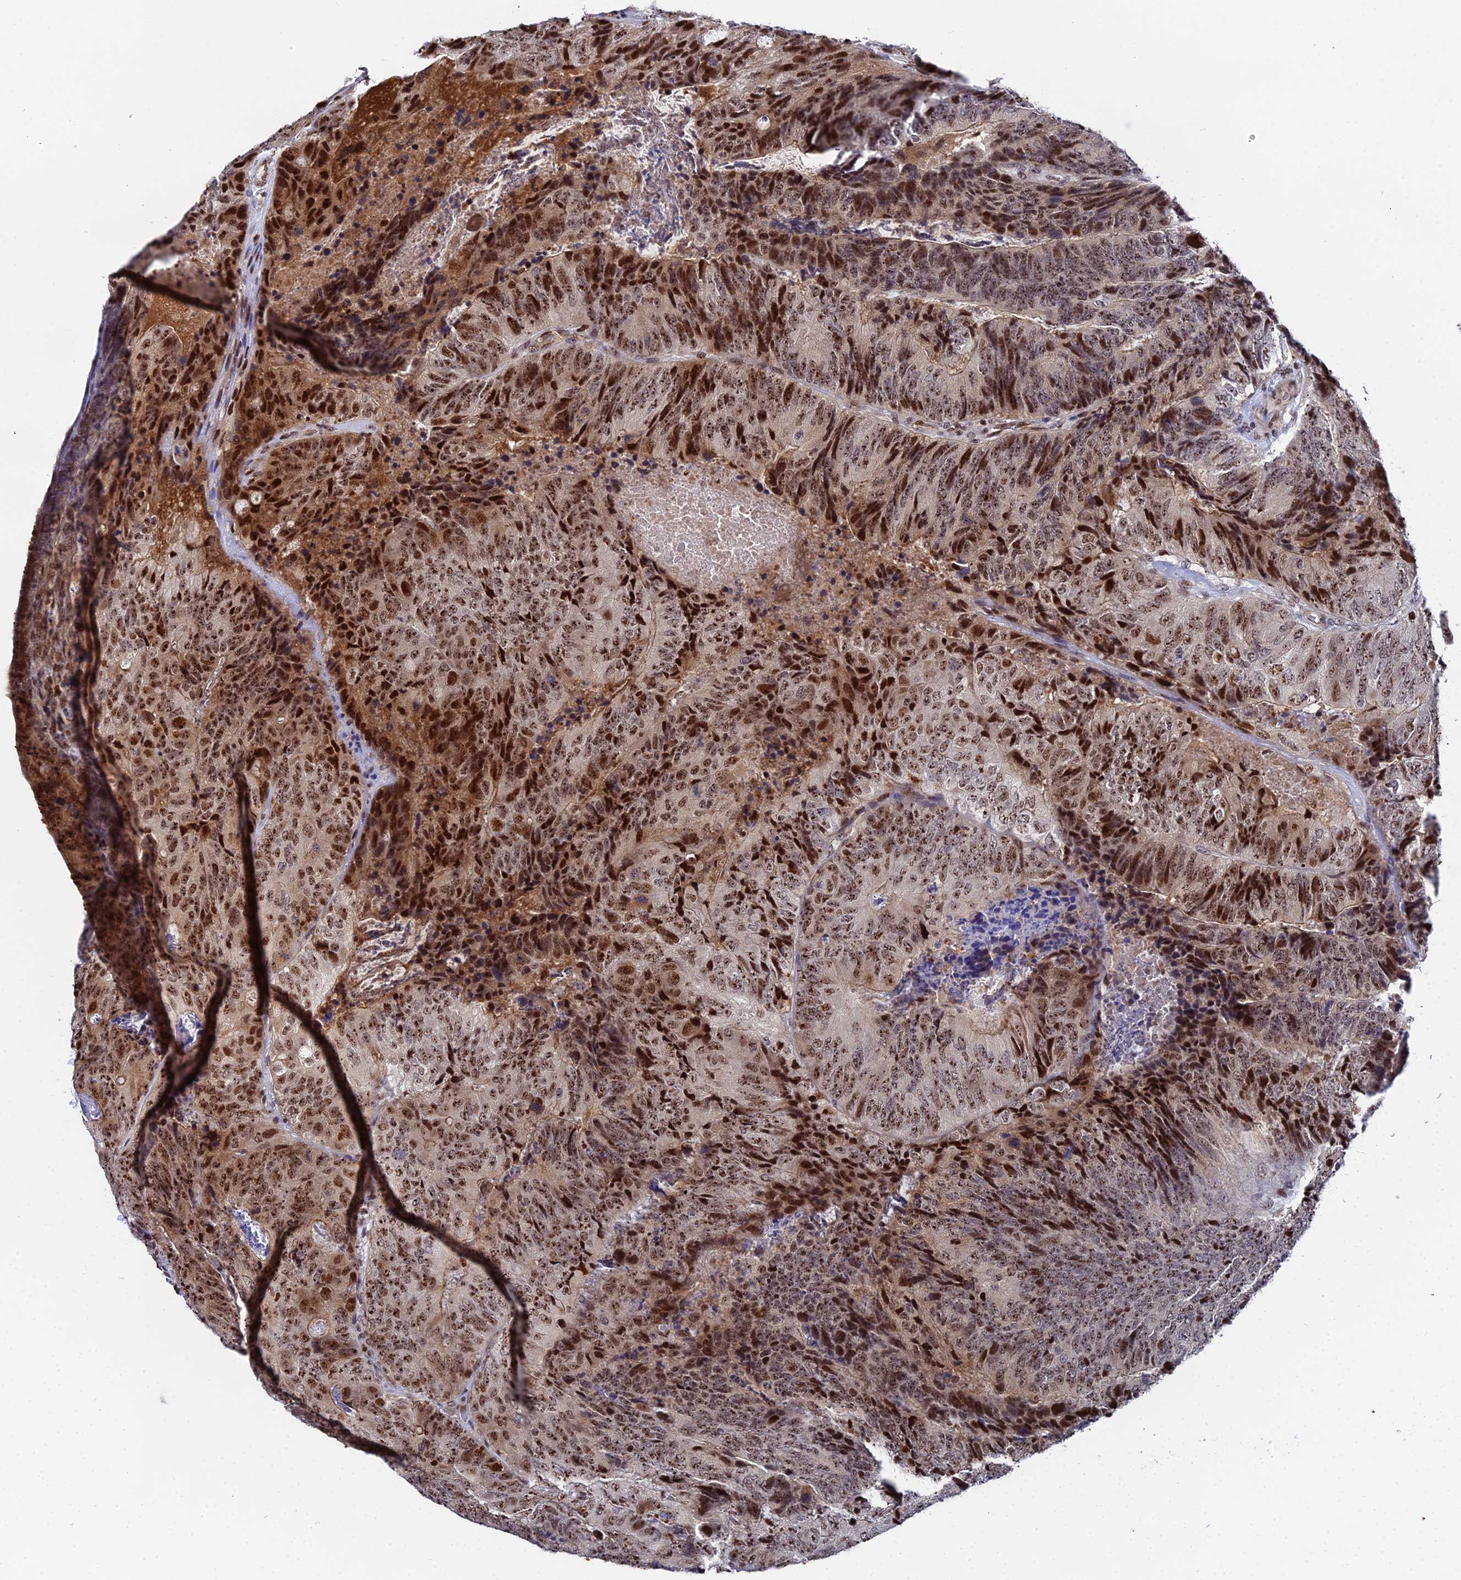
{"staining": {"intensity": "strong", "quantity": ">75%", "location": "cytoplasmic/membranous,nuclear"}, "tissue": "colorectal cancer", "cell_type": "Tumor cells", "image_type": "cancer", "snomed": [{"axis": "morphology", "description": "Adenocarcinoma, NOS"}, {"axis": "topography", "description": "Colon"}], "caption": "Protein analysis of colorectal cancer tissue shows strong cytoplasmic/membranous and nuclear staining in approximately >75% of tumor cells.", "gene": "TIFA", "patient": {"sex": "female", "age": 67}}